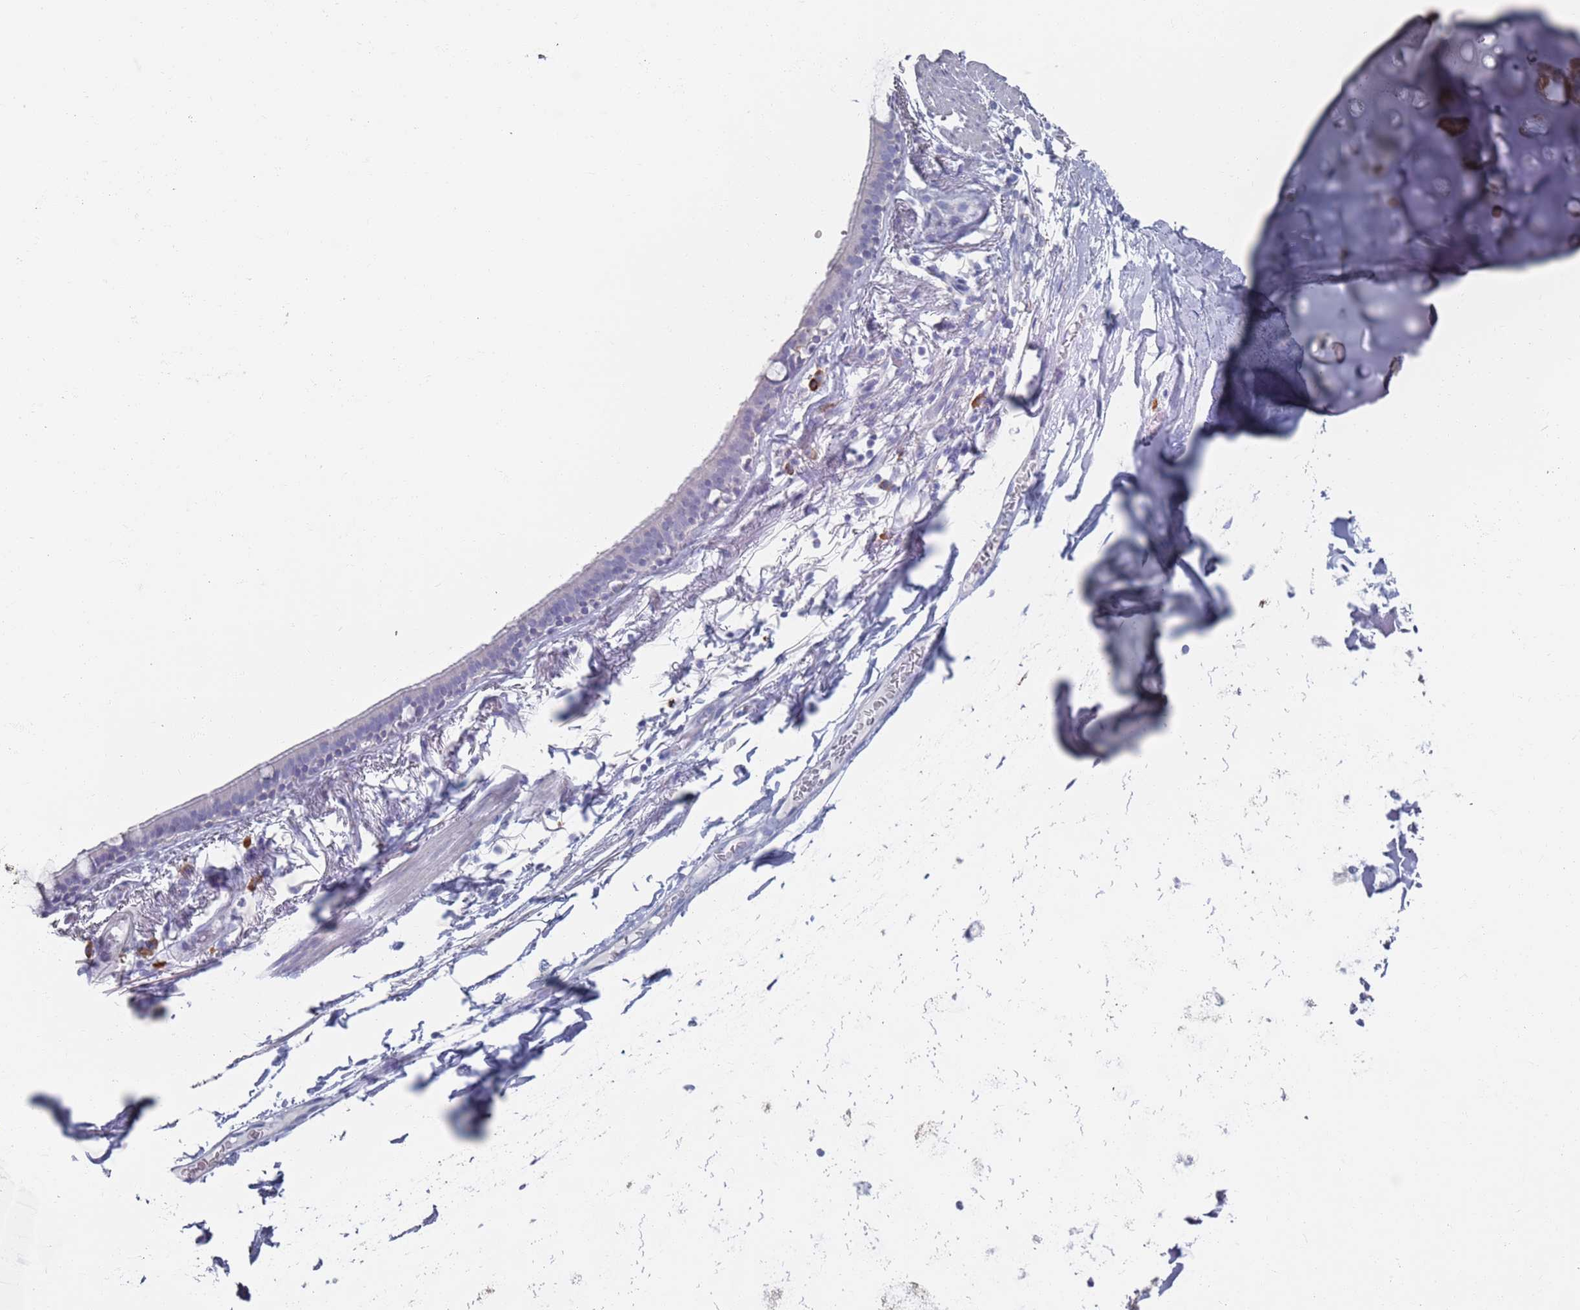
{"staining": {"intensity": "negative", "quantity": "none", "location": "none"}, "tissue": "bronchus", "cell_type": "Respiratory epithelial cells", "image_type": "normal", "snomed": [{"axis": "morphology", "description": "Normal tissue, NOS"}, {"axis": "topography", "description": "Cartilage tissue"}], "caption": "This is a photomicrograph of immunohistochemistry (IHC) staining of benign bronchus, which shows no staining in respiratory epithelial cells. (DAB immunohistochemistry with hematoxylin counter stain).", "gene": "MAT1A", "patient": {"sex": "male", "age": 63}}